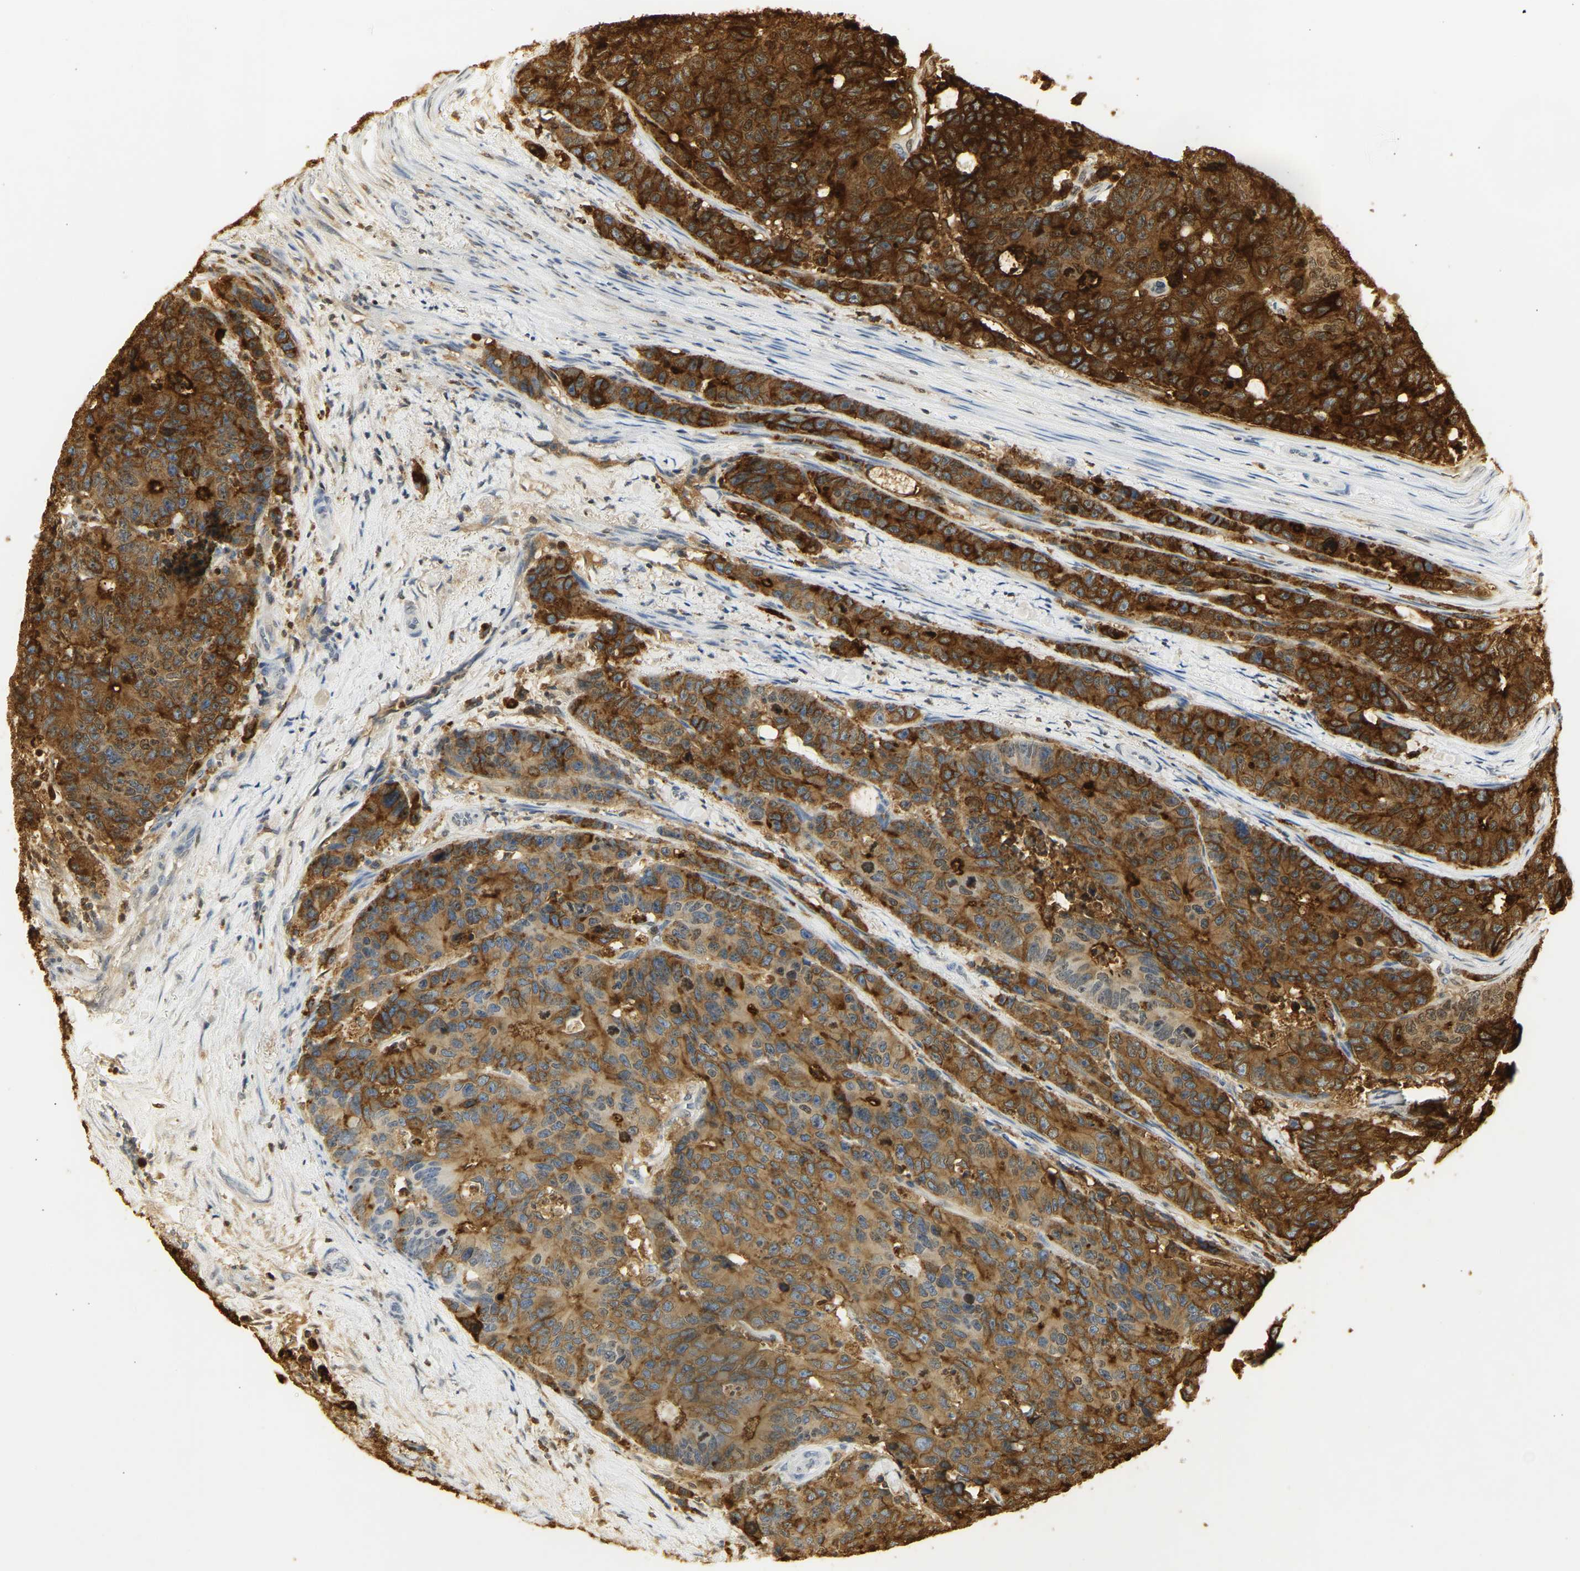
{"staining": {"intensity": "strong", "quantity": ">75%", "location": "cytoplasmic/membranous"}, "tissue": "colorectal cancer", "cell_type": "Tumor cells", "image_type": "cancer", "snomed": [{"axis": "morphology", "description": "Adenocarcinoma, NOS"}, {"axis": "topography", "description": "Colon"}], "caption": "Protein expression analysis of human colorectal adenocarcinoma reveals strong cytoplasmic/membranous staining in approximately >75% of tumor cells. (DAB (3,3'-diaminobenzidine) IHC with brightfield microscopy, high magnification).", "gene": "CEACAM5", "patient": {"sex": "female", "age": 86}}